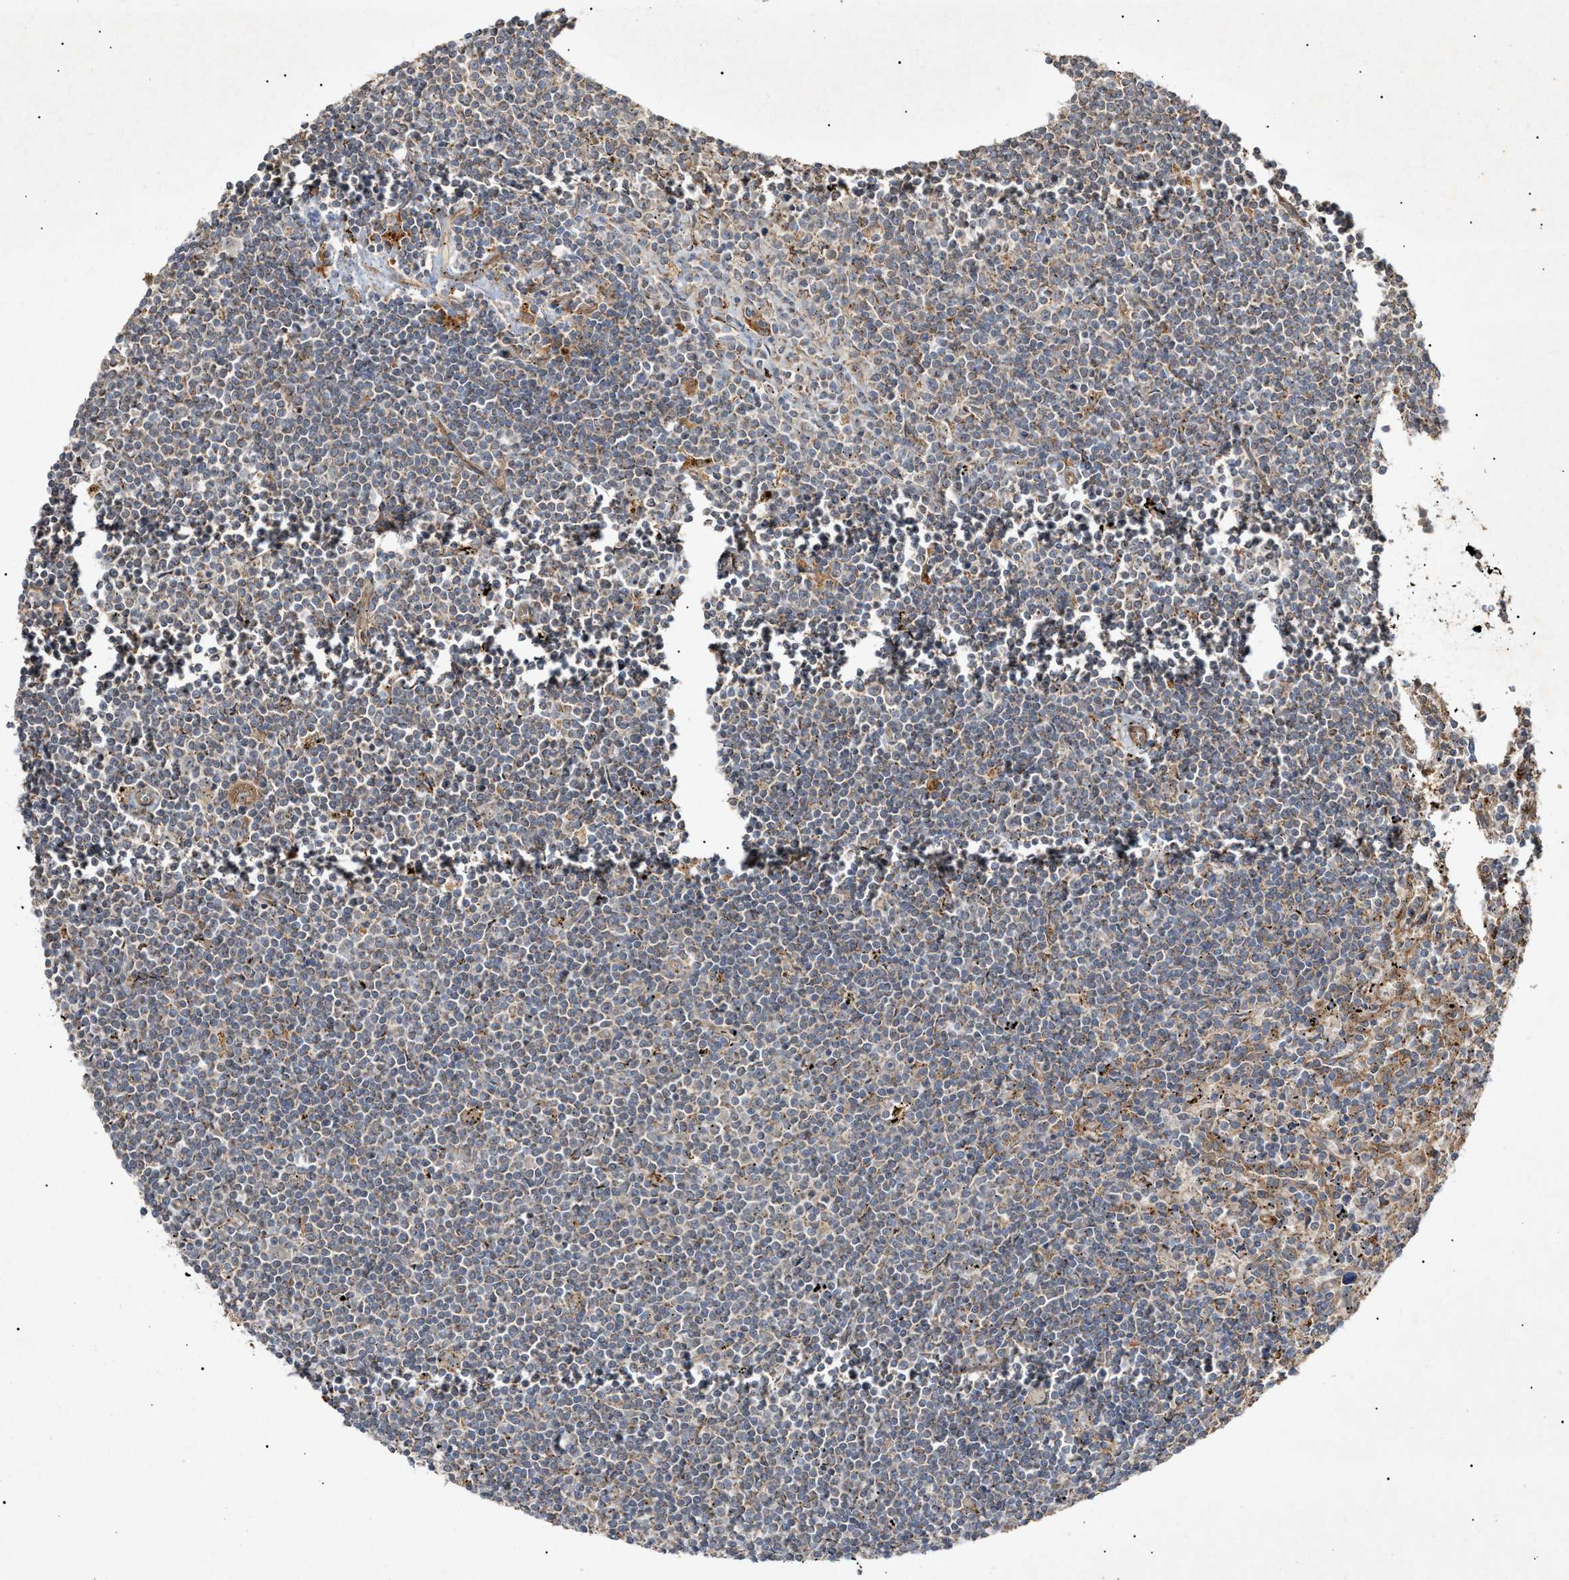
{"staining": {"intensity": "weak", "quantity": "25%-75%", "location": "cytoplasmic/membranous"}, "tissue": "lymphoma", "cell_type": "Tumor cells", "image_type": "cancer", "snomed": [{"axis": "morphology", "description": "Malignant lymphoma, non-Hodgkin's type, Low grade"}, {"axis": "topography", "description": "Spleen"}], "caption": "Immunohistochemistry micrograph of neoplastic tissue: low-grade malignant lymphoma, non-Hodgkin's type stained using IHC exhibits low levels of weak protein expression localized specifically in the cytoplasmic/membranous of tumor cells, appearing as a cytoplasmic/membranous brown color.", "gene": "MTCH1", "patient": {"sex": "male", "age": 76}}